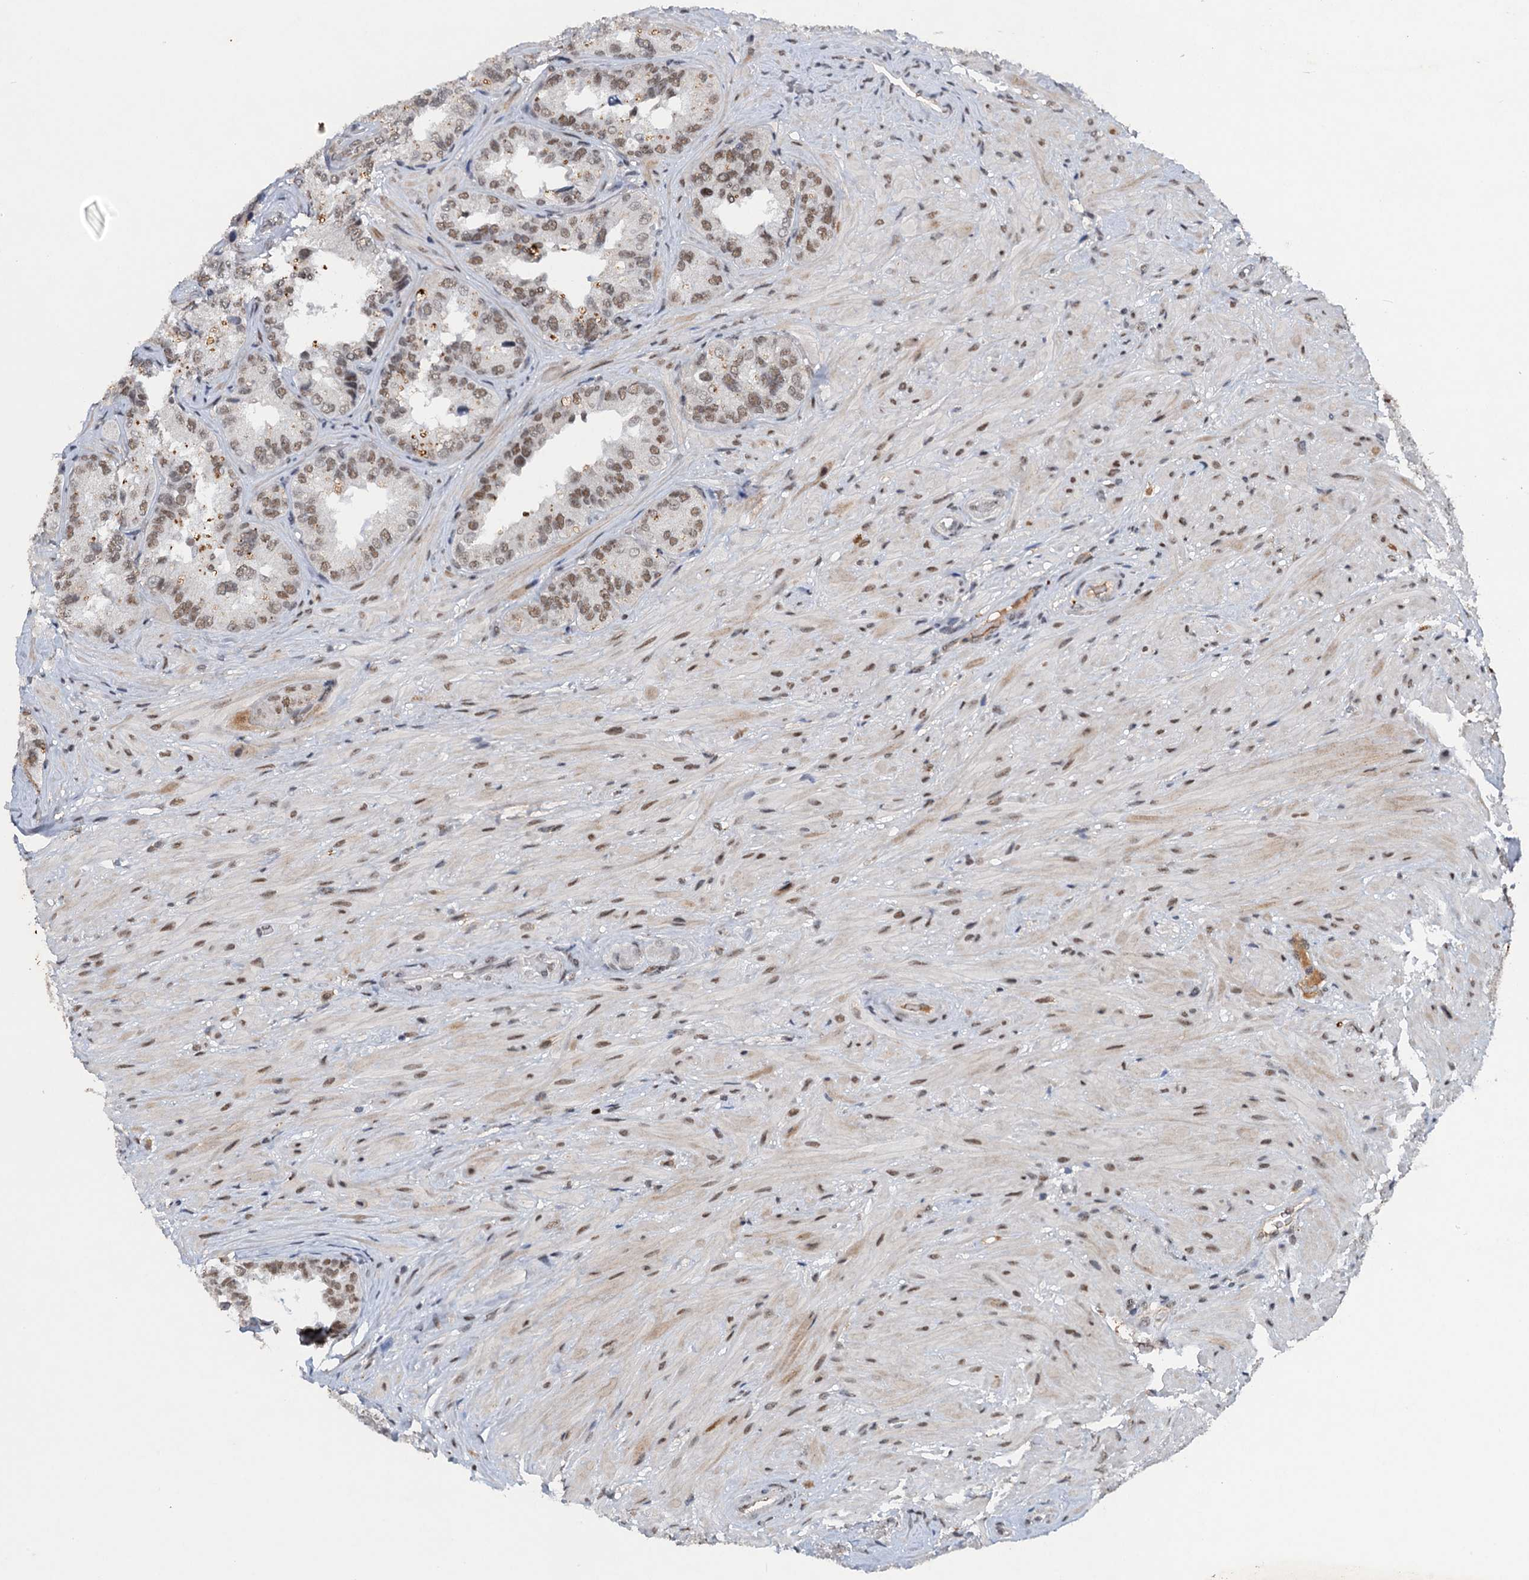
{"staining": {"intensity": "moderate", "quantity": "25%-75%", "location": "nuclear"}, "tissue": "seminal vesicle", "cell_type": "Glandular cells", "image_type": "normal", "snomed": [{"axis": "morphology", "description": "Normal tissue, NOS"}, {"axis": "topography", "description": "Seminal veicle"}, {"axis": "topography", "description": "Peripheral nerve tissue"}], "caption": "Normal seminal vesicle was stained to show a protein in brown. There is medium levels of moderate nuclear expression in about 25%-75% of glandular cells.", "gene": "CSTF3", "patient": {"sex": "male", "age": 67}}